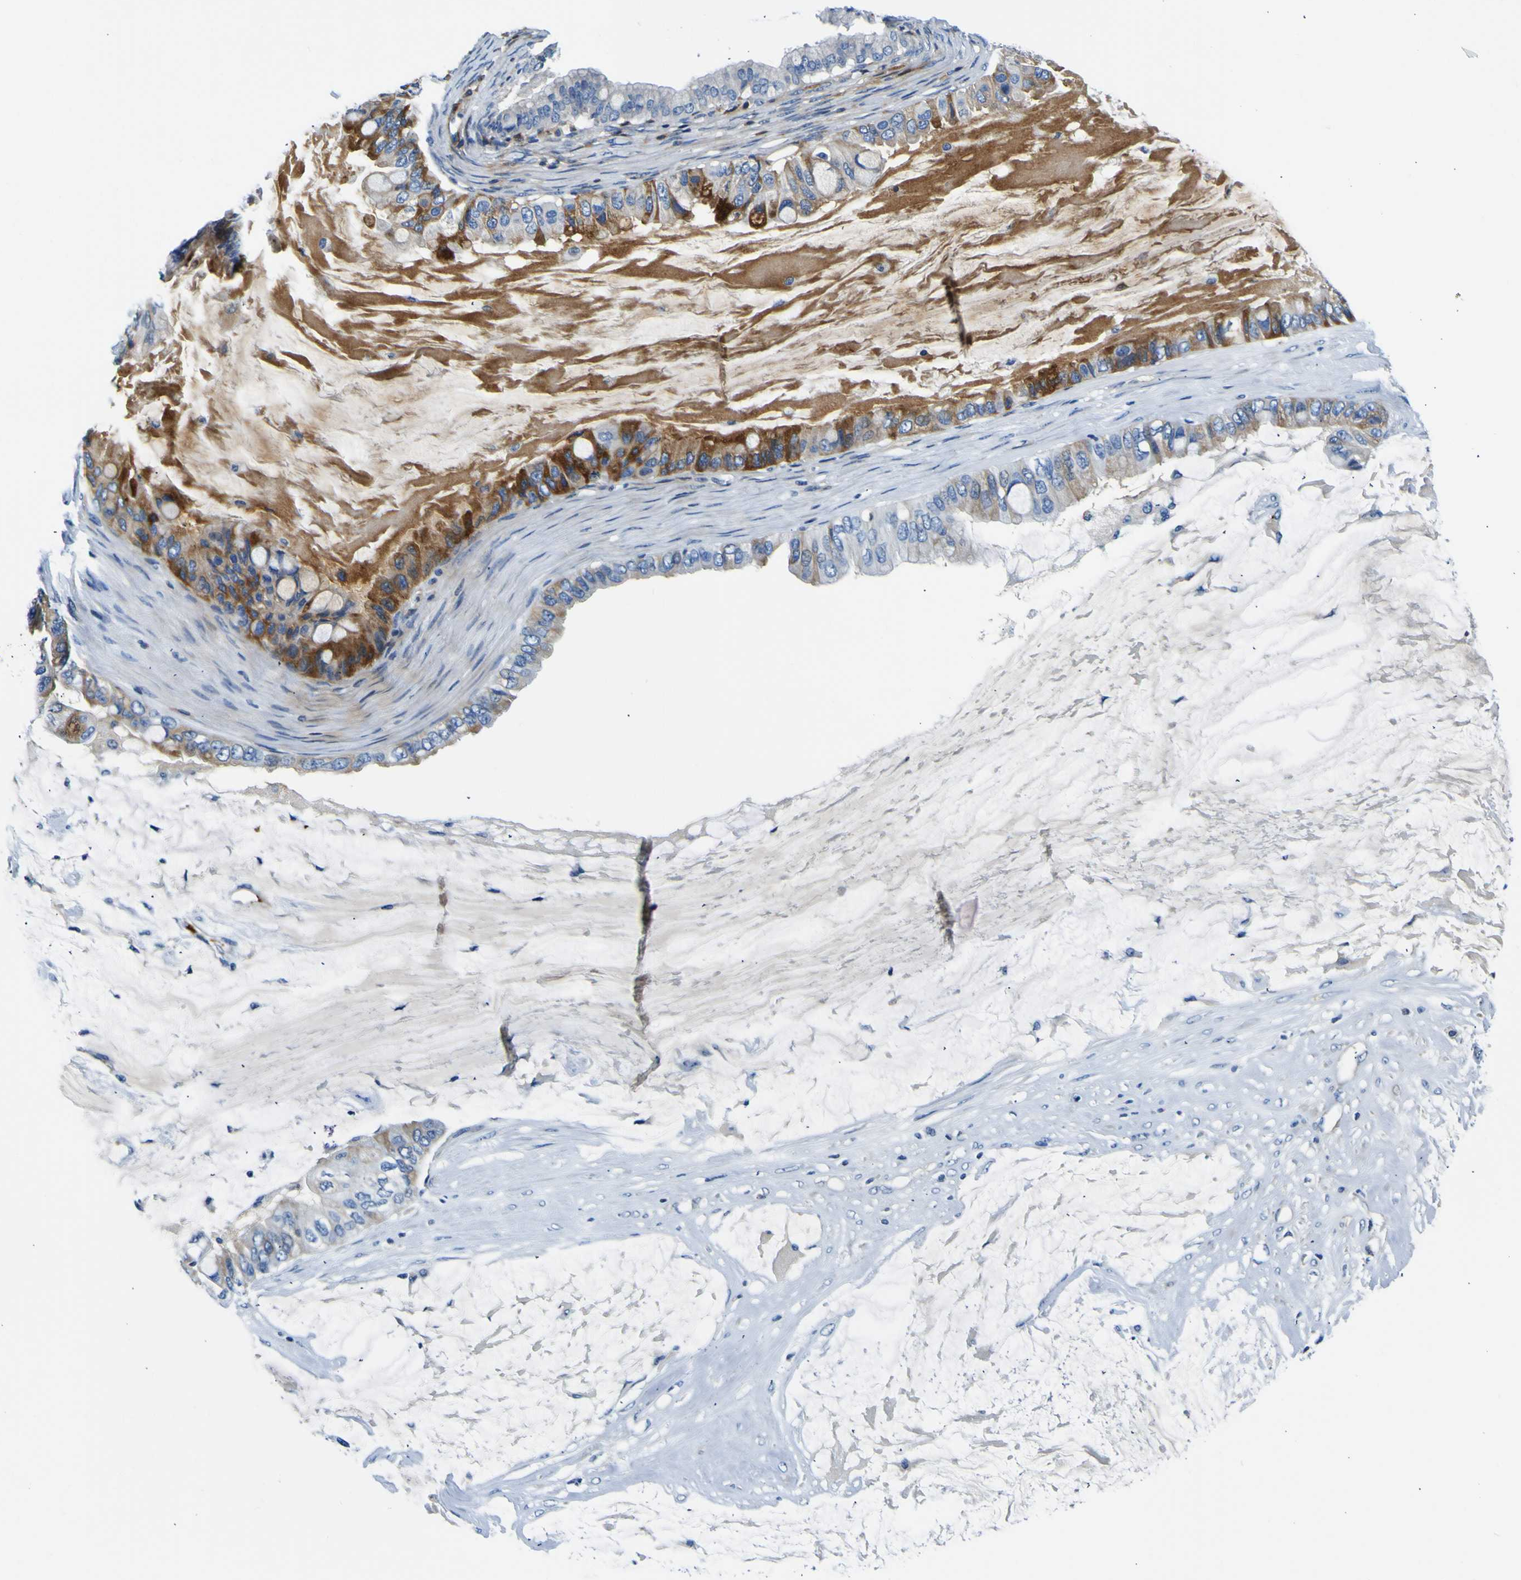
{"staining": {"intensity": "moderate", "quantity": "25%-75%", "location": "cytoplasmic/membranous"}, "tissue": "ovarian cancer", "cell_type": "Tumor cells", "image_type": "cancer", "snomed": [{"axis": "morphology", "description": "Cystadenocarcinoma, mucinous, NOS"}, {"axis": "topography", "description": "Ovary"}], "caption": "A brown stain highlights moderate cytoplasmic/membranous expression of a protein in human mucinous cystadenocarcinoma (ovarian) tumor cells.", "gene": "ADGRA2", "patient": {"sex": "female", "age": 80}}